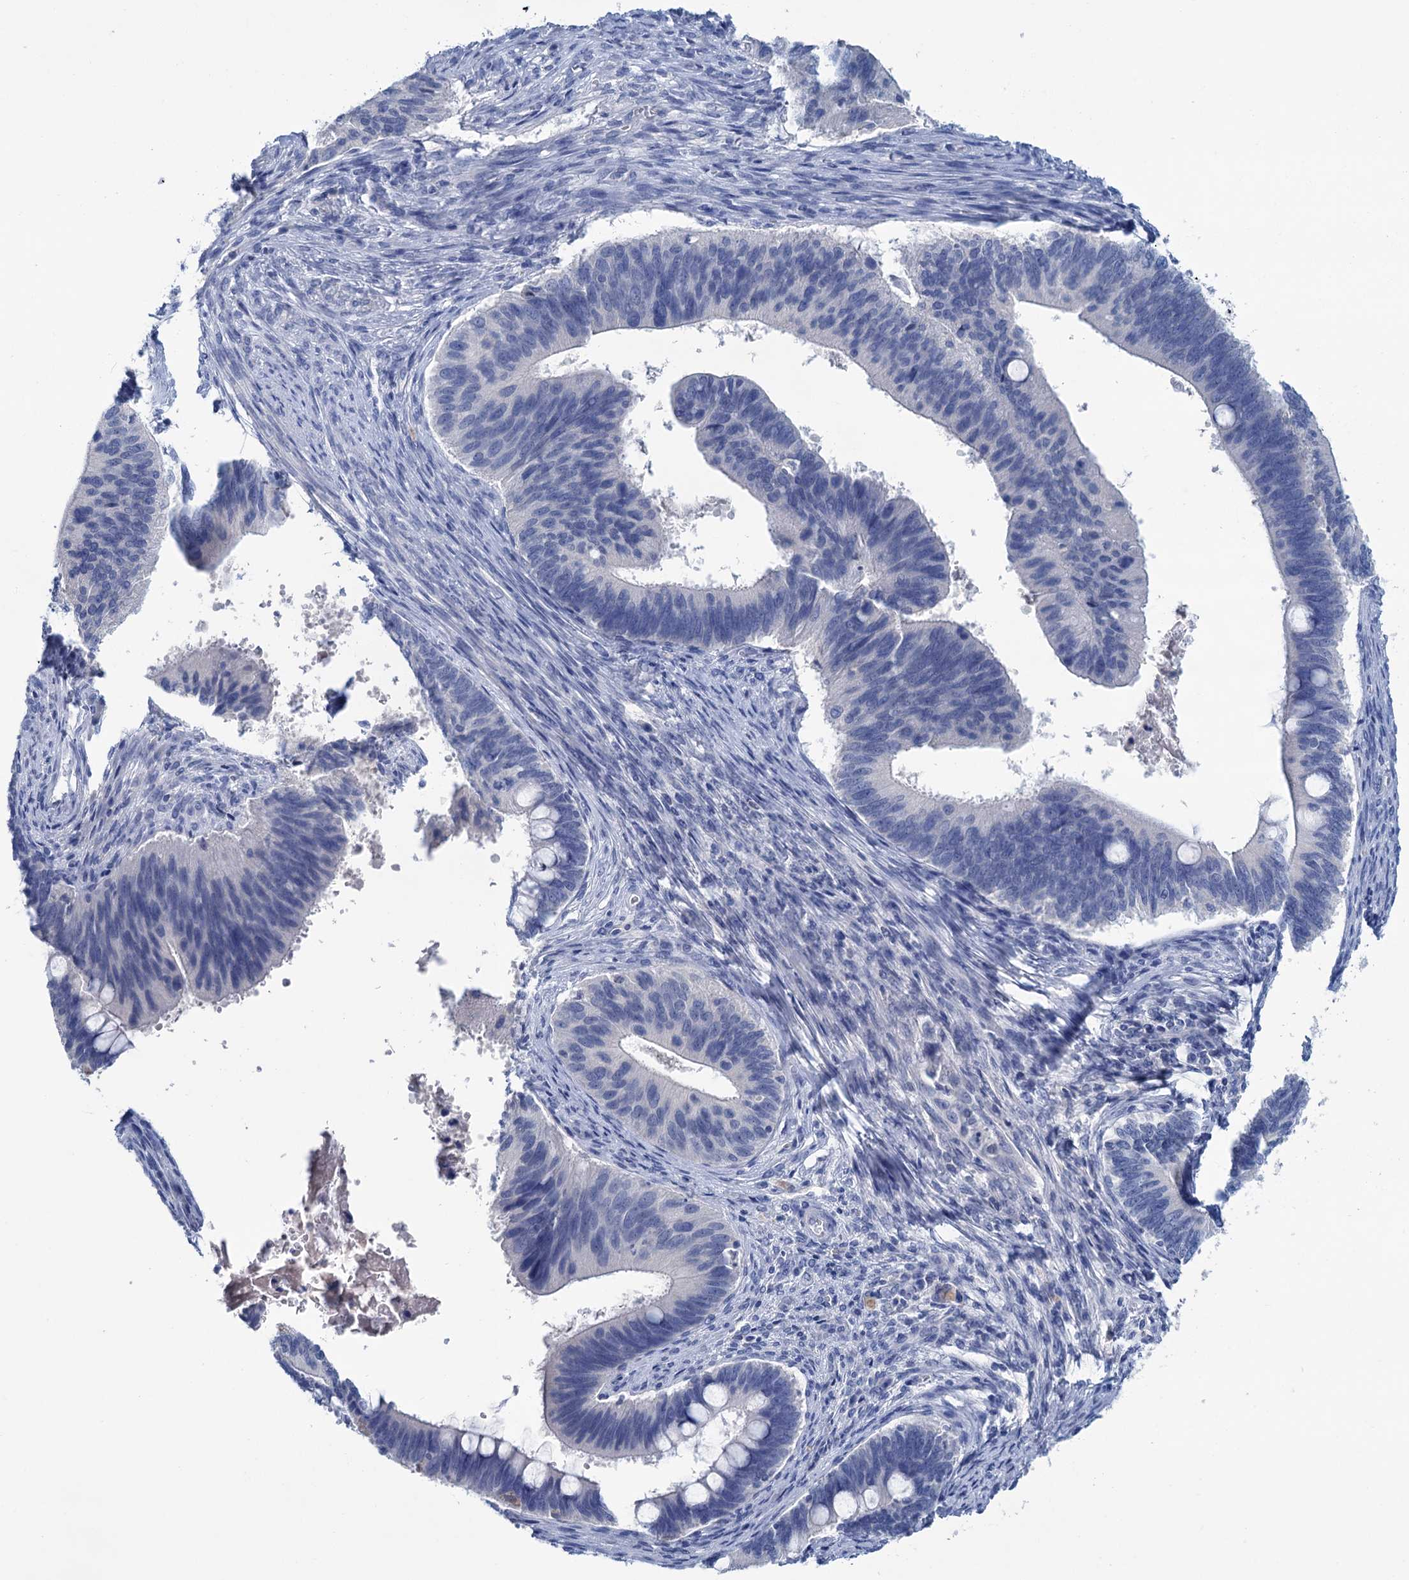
{"staining": {"intensity": "negative", "quantity": "none", "location": "none"}, "tissue": "cervical cancer", "cell_type": "Tumor cells", "image_type": "cancer", "snomed": [{"axis": "morphology", "description": "Adenocarcinoma, NOS"}, {"axis": "topography", "description": "Cervix"}], "caption": "IHC image of neoplastic tissue: cervical adenocarcinoma stained with DAB (3,3'-diaminobenzidine) reveals no significant protein positivity in tumor cells.", "gene": "MYOZ3", "patient": {"sex": "female", "age": 42}}